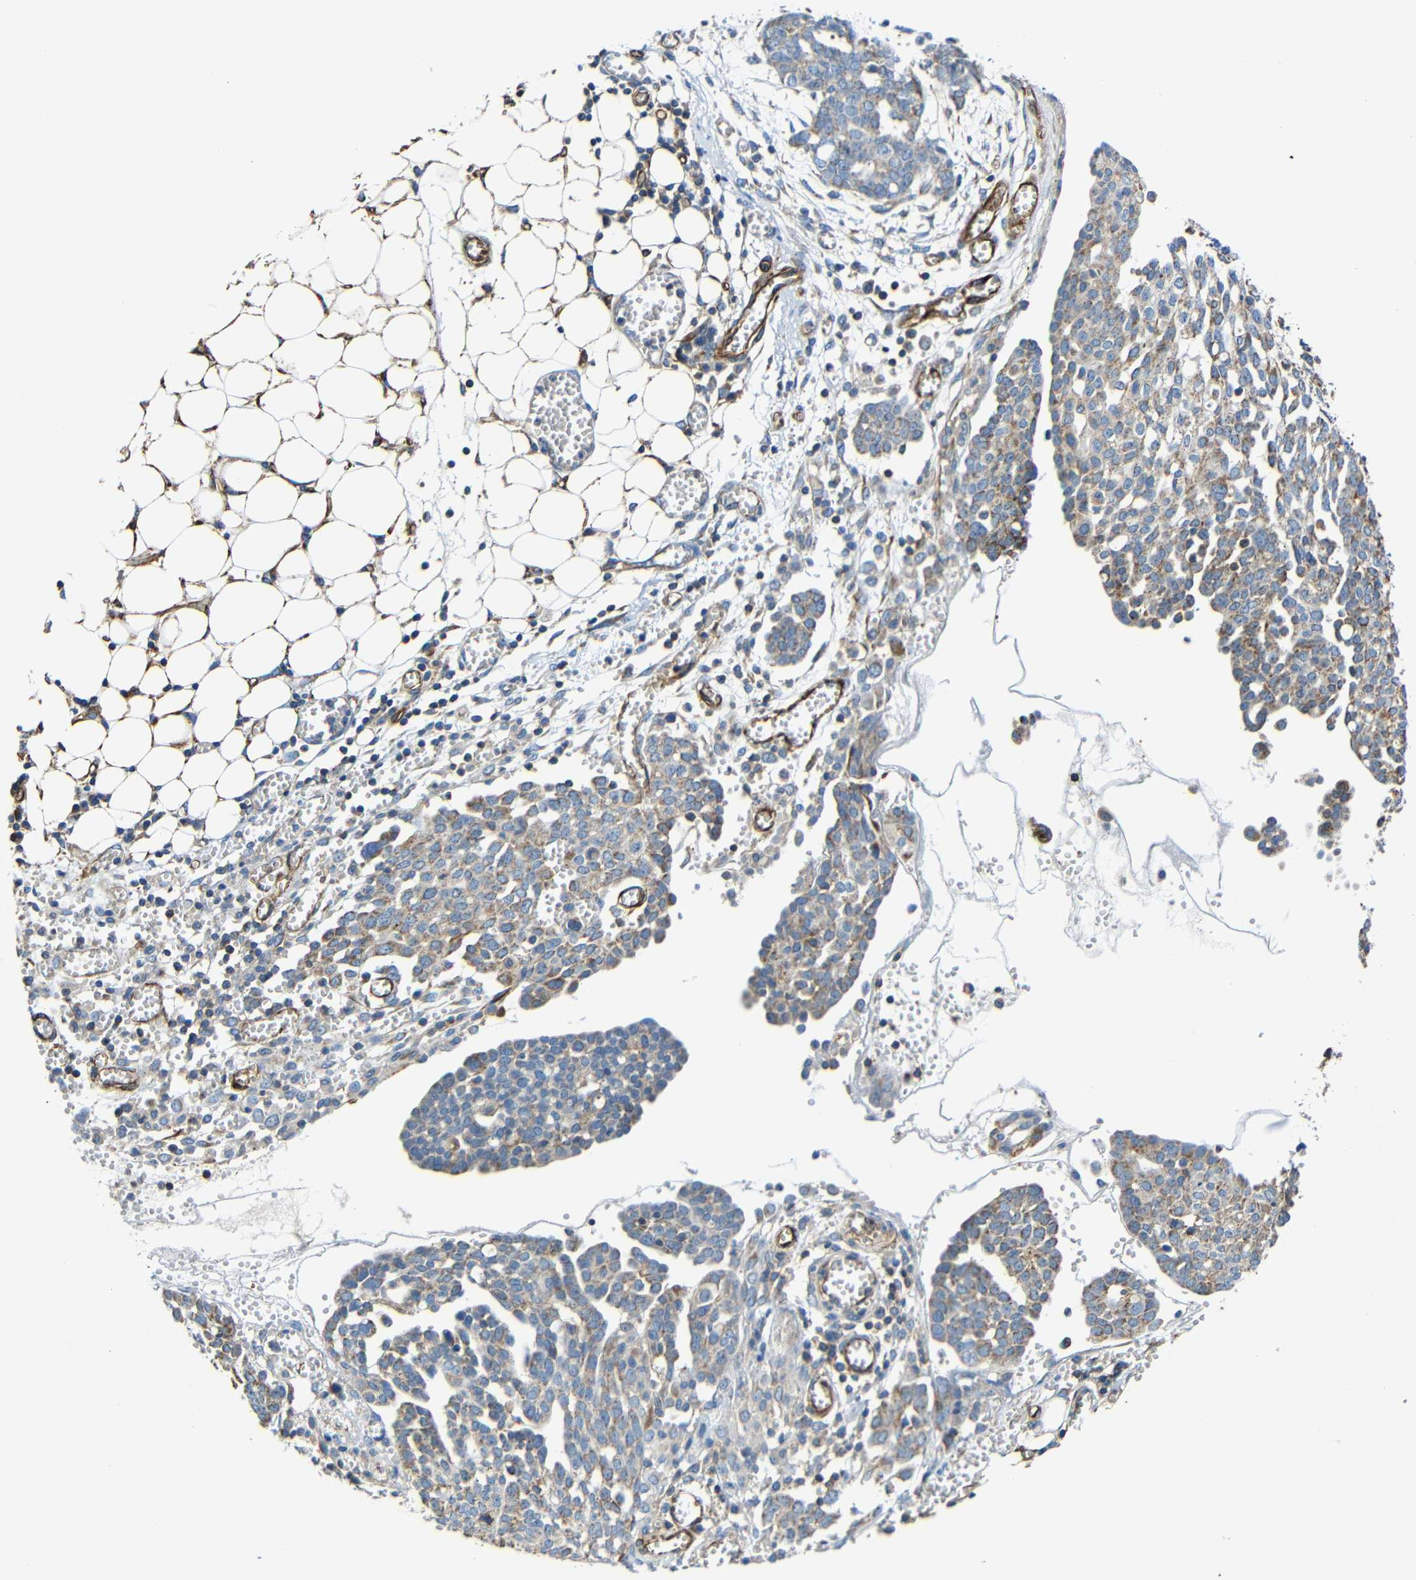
{"staining": {"intensity": "moderate", "quantity": "25%-75%", "location": "cytoplasmic/membranous"}, "tissue": "ovarian cancer", "cell_type": "Tumor cells", "image_type": "cancer", "snomed": [{"axis": "morphology", "description": "Cystadenocarcinoma, serous, NOS"}, {"axis": "topography", "description": "Soft tissue"}, {"axis": "topography", "description": "Ovary"}], "caption": "DAB (3,3'-diaminobenzidine) immunohistochemical staining of human ovarian cancer exhibits moderate cytoplasmic/membranous protein expression in about 25%-75% of tumor cells.", "gene": "IGSF10", "patient": {"sex": "female", "age": 57}}